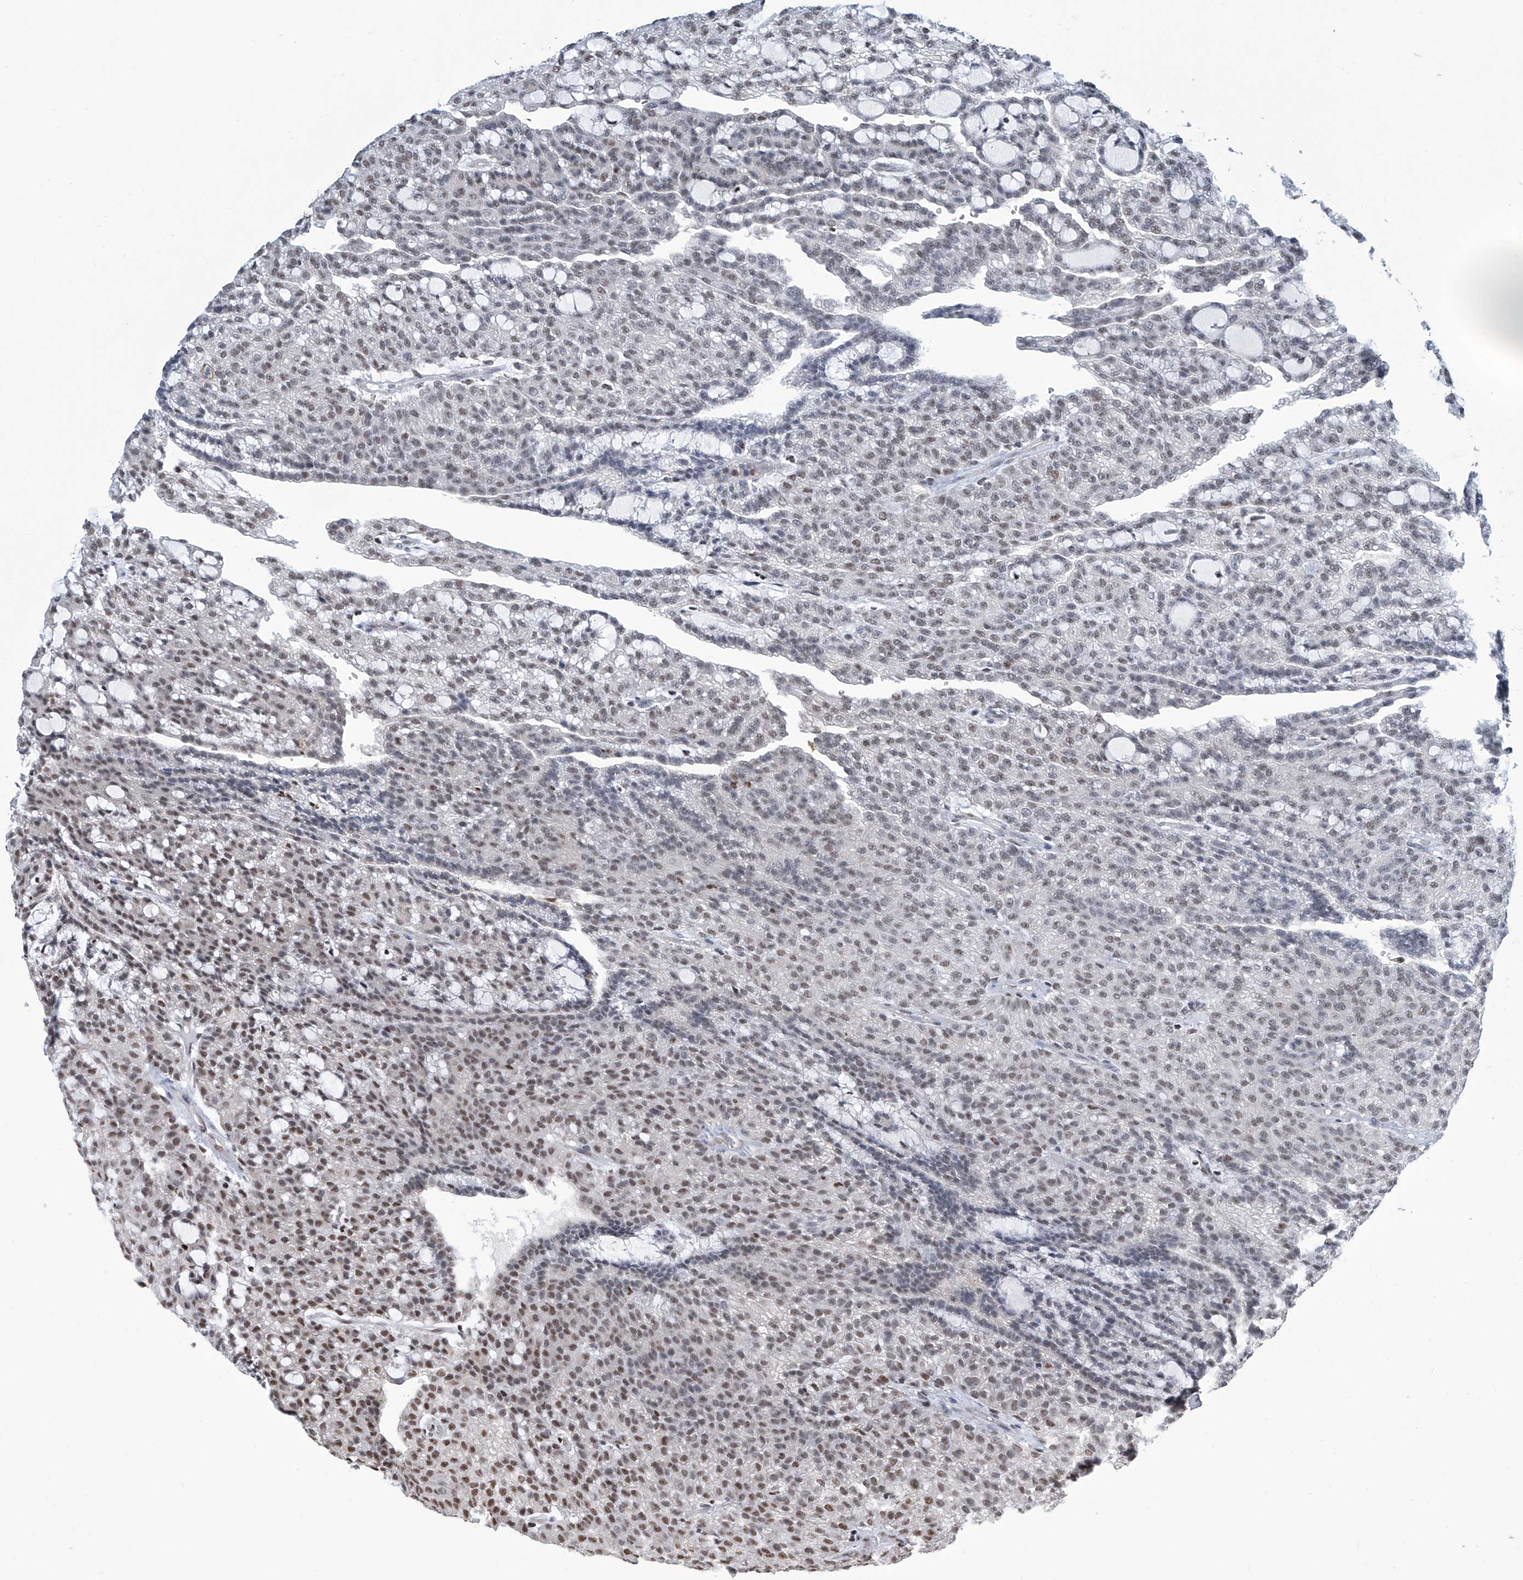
{"staining": {"intensity": "moderate", "quantity": "25%-75%", "location": "nuclear"}, "tissue": "renal cancer", "cell_type": "Tumor cells", "image_type": "cancer", "snomed": [{"axis": "morphology", "description": "Adenocarcinoma, NOS"}, {"axis": "topography", "description": "Kidney"}], "caption": "A medium amount of moderate nuclear positivity is seen in about 25%-75% of tumor cells in renal adenocarcinoma tissue.", "gene": "SREBF2", "patient": {"sex": "male", "age": 63}}